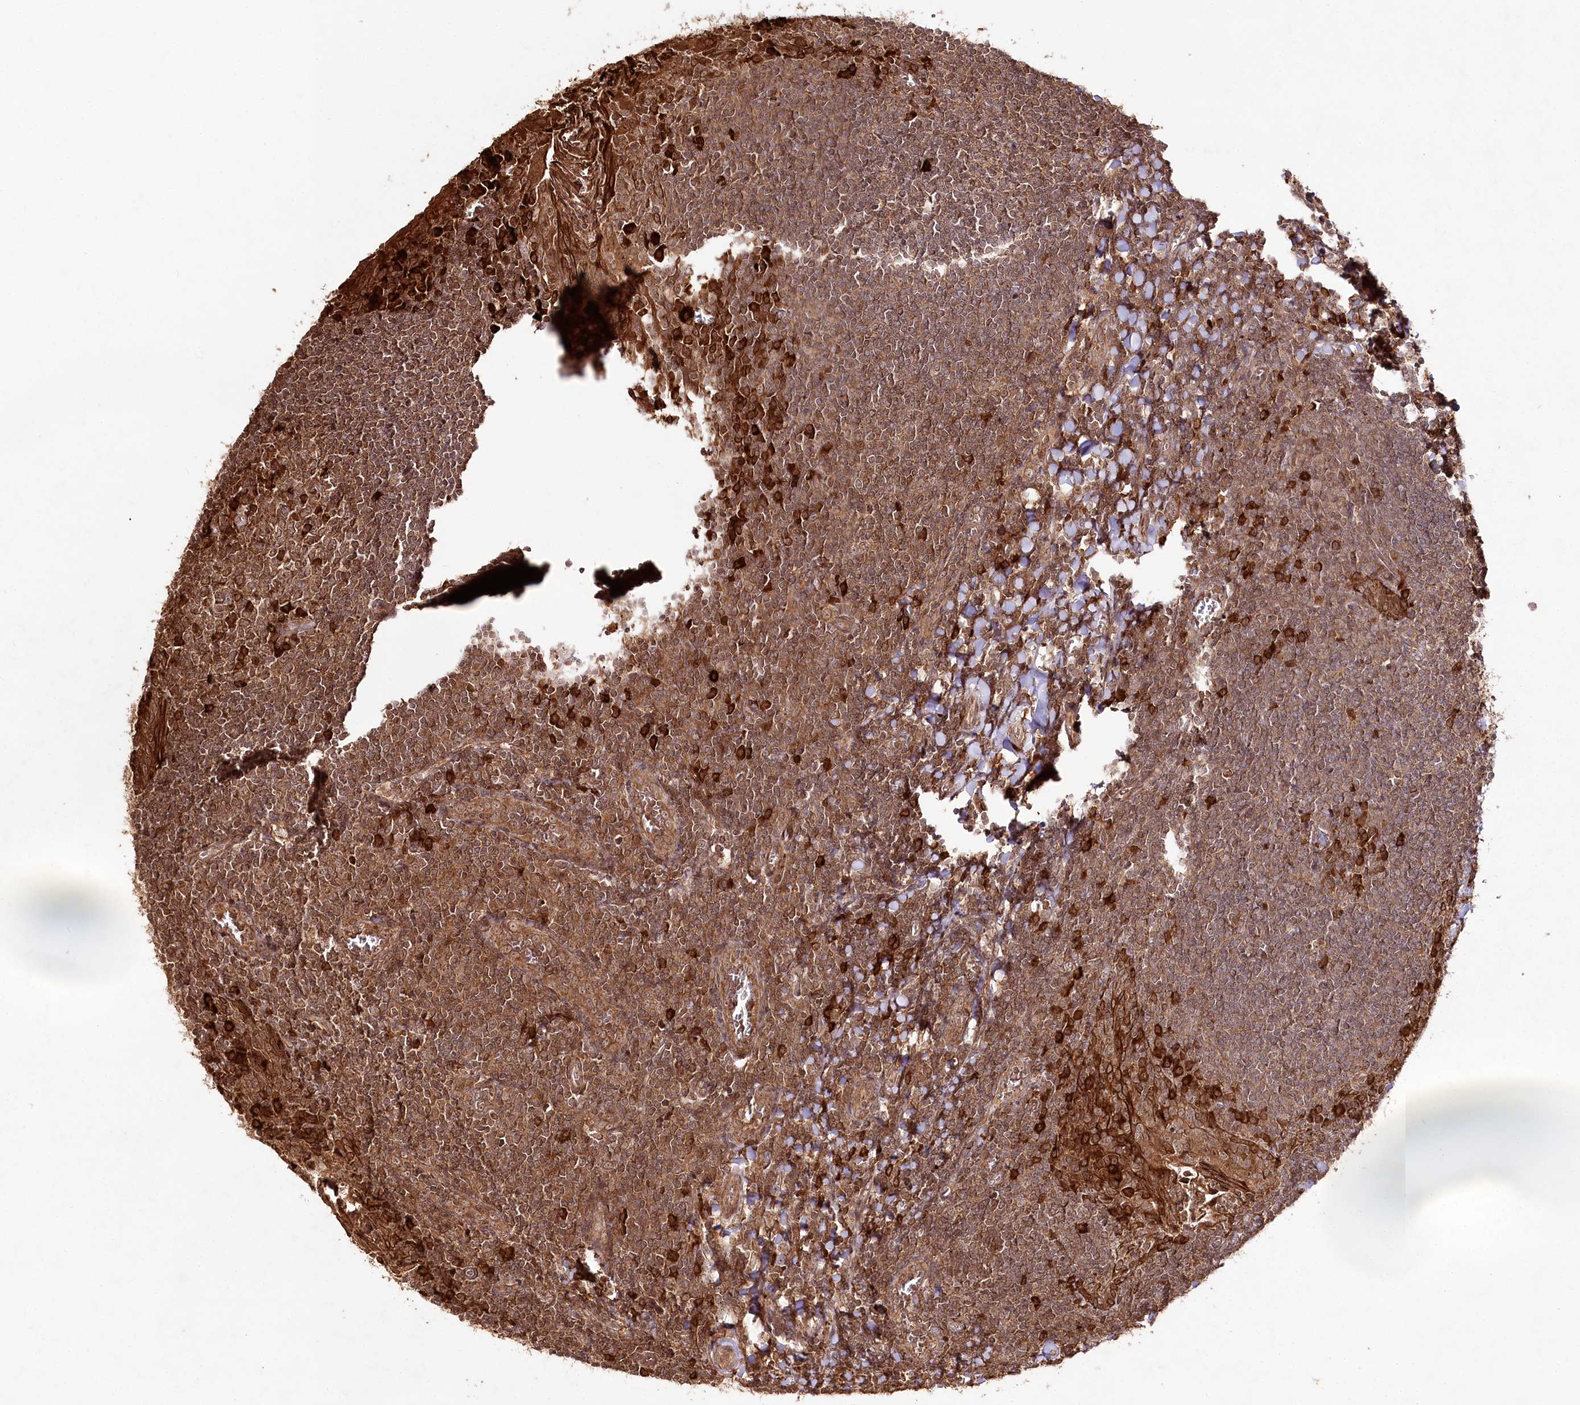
{"staining": {"intensity": "moderate", "quantity": ">75%", "location": "cytoplasmic/membranous,nuclear"}, "tissue": "tonsil", "cell_type": "Germinal center cells", "image_type": "normal", "snomed": [{"axis": "morphology", "description": "Normal tissue, NOS"}, {"axis": "topography", "description": "Tonsil"}], "caption": "This micrograph demonstrates IHC staining of unremarkable tonsil, with medium moderate cytoplasmic/membranous,nuclear expression in approximately >75% of germinal center cells.", "gene": "ULK2", "patient": {"sex": "male", "age": 27}}